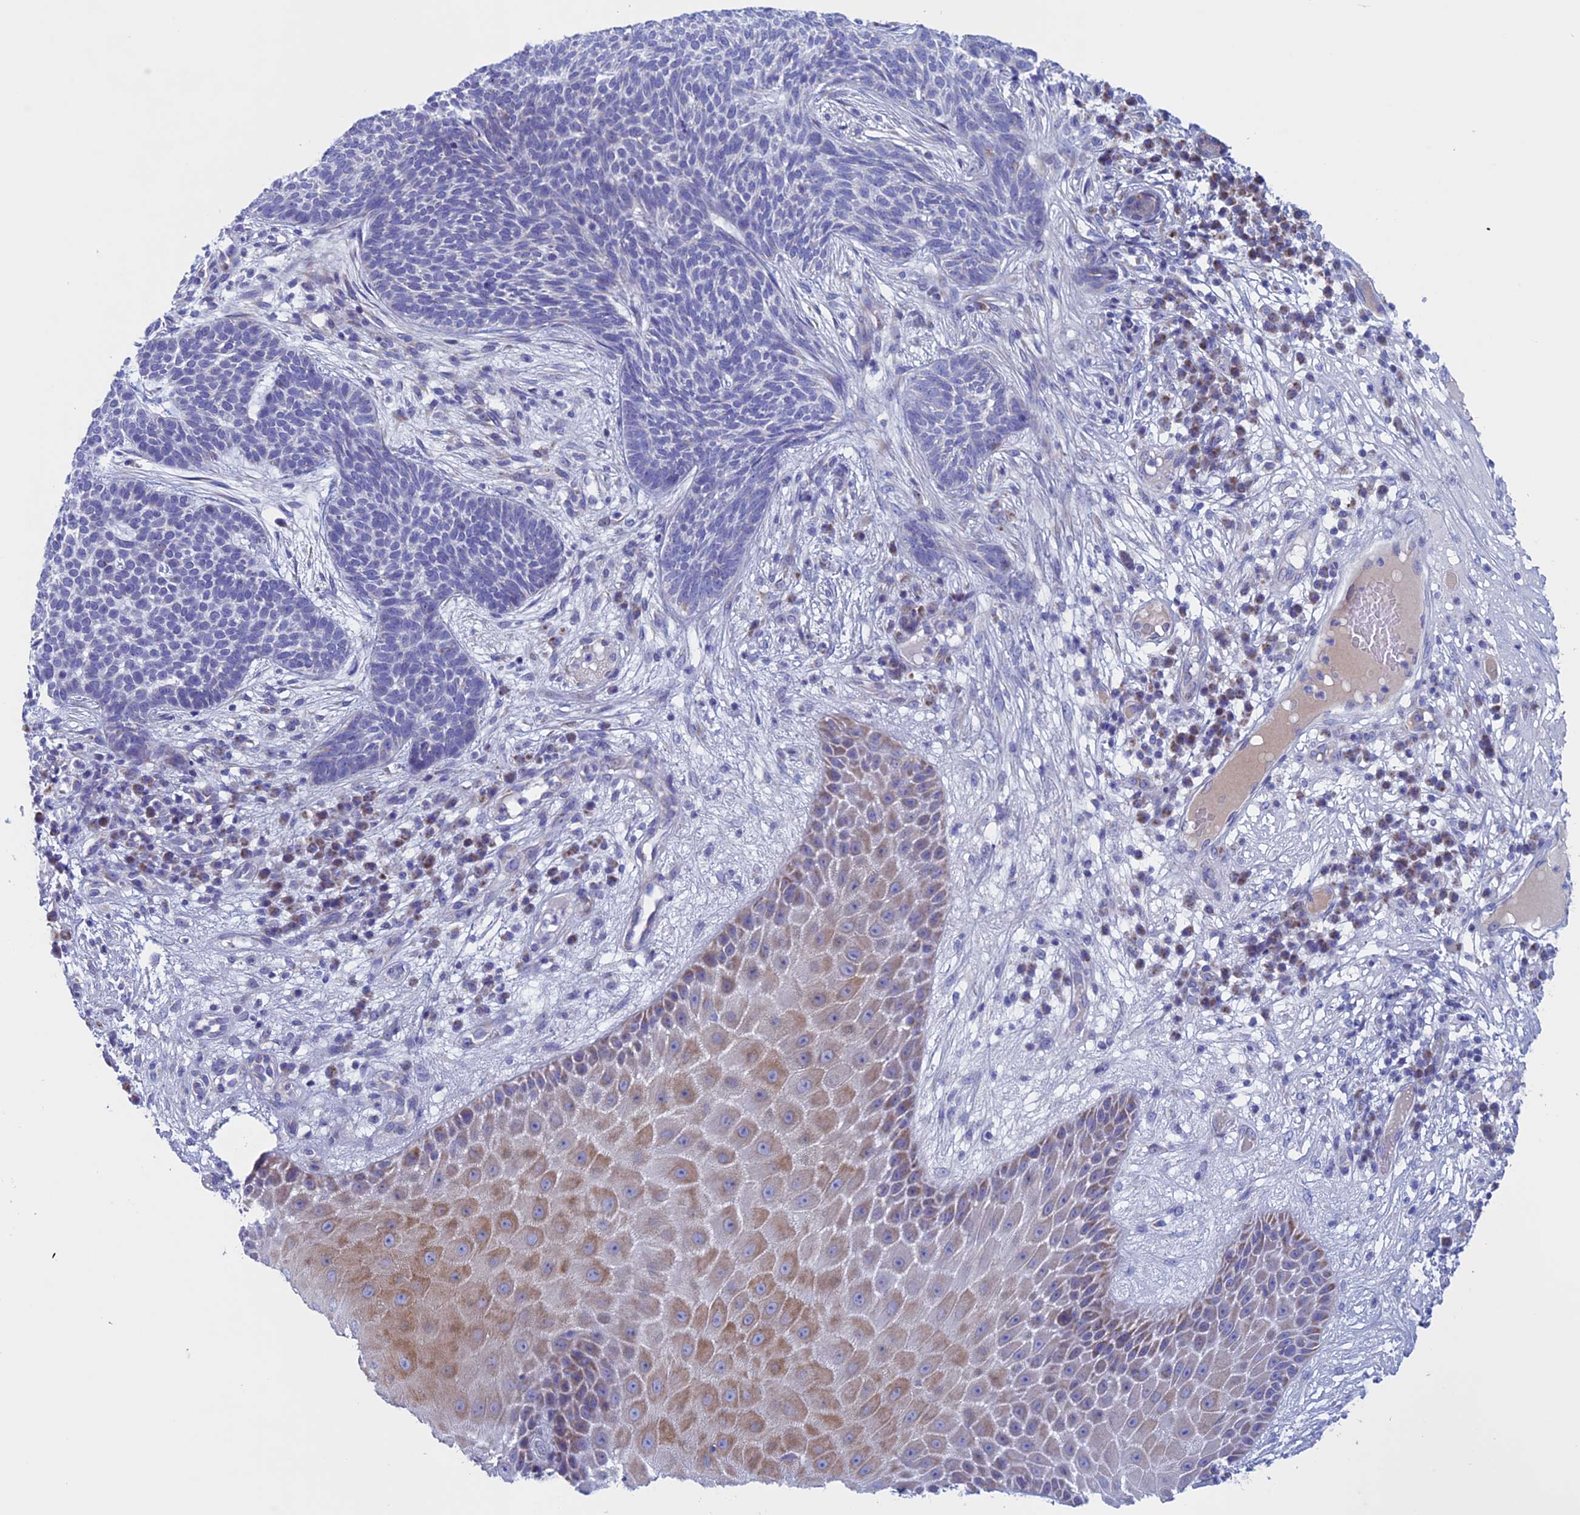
{"staining": {"intensity": "negative", "quantity": "none", "location": "none"}, "tissue": "skin cancer", "cell_type": "Tumor cells", "image_type": "cancer", "snomed": [{"axis": "morphology", "description": "Normal tissue, NOS"}, {"axis": "morphology", "description": "Basal cell carcinoma"}, {"axis": "topography", "description": "Skin"}], "caption": "Tumor cells are negative for protein expression in human skin cancer.", "gene": "NDUFB9", "patient": {"sex": "male", "age": 64}}